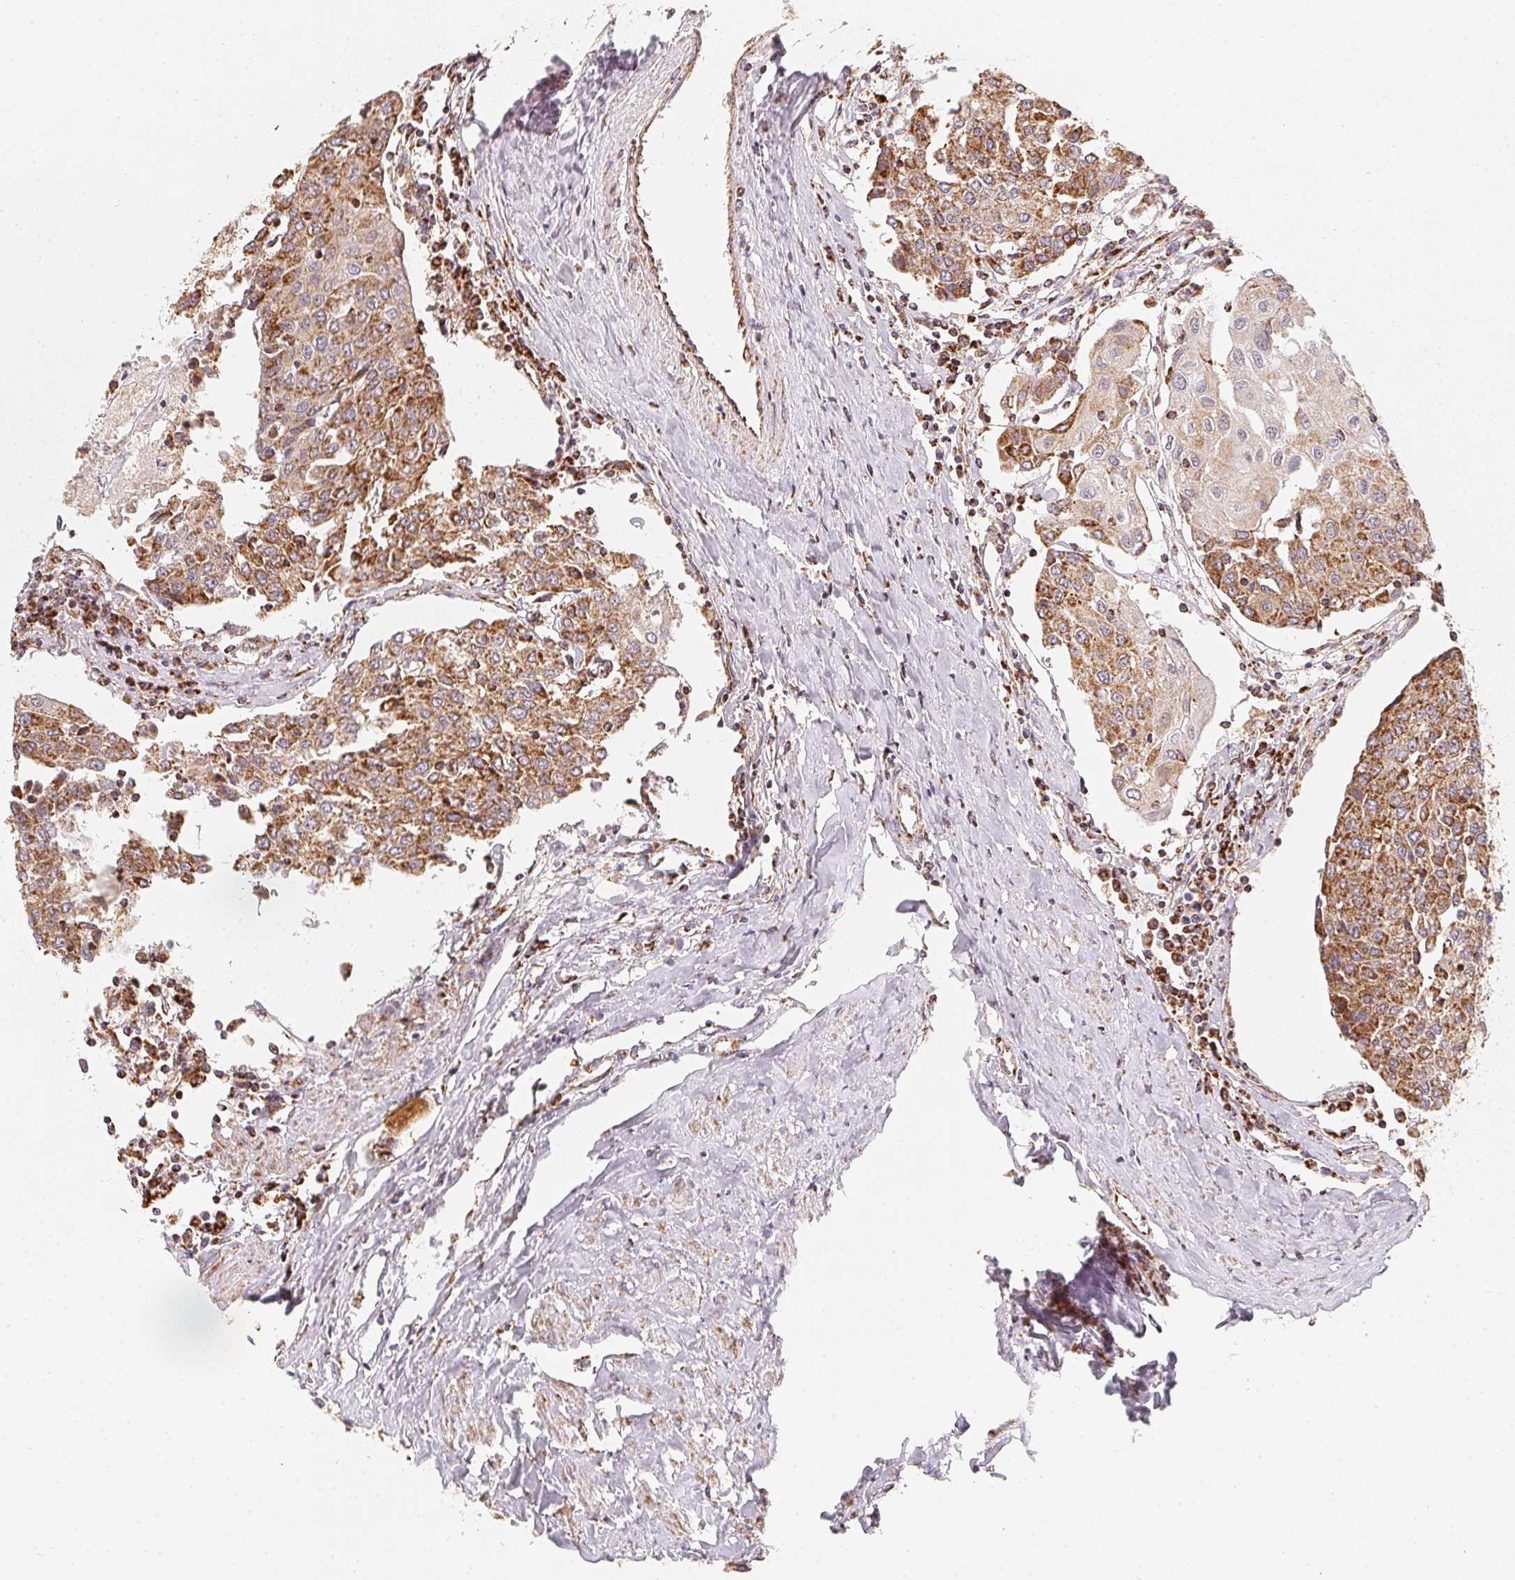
{"staining": {"intensity": "moderate", "quantity": ">75%", "location": "cytoplasmic/membranous"}, "tissue": "urothelial cancer", "cell_type": "Tumor cells", "image_type": "cancer", "snomed": [{"axis": "morphology", "description": "Urothelial carcinoma, High grade"}, {"axis": "topography", "description": "Urinary bladder"}], "caption": "Protein expression analysis of human high-grade urothelial carcinoma reveals moderate cytoplasmic/membranous staining in about >75% of tumor cells. The staining was performed using DAB (3,3'-diaminobenzidine), with brown indicating positive protein expression. Nuclei are stained blue with hematoxylin.", "gene": "NDUFS6", "patient": {"sex": "female", "age": 85}}